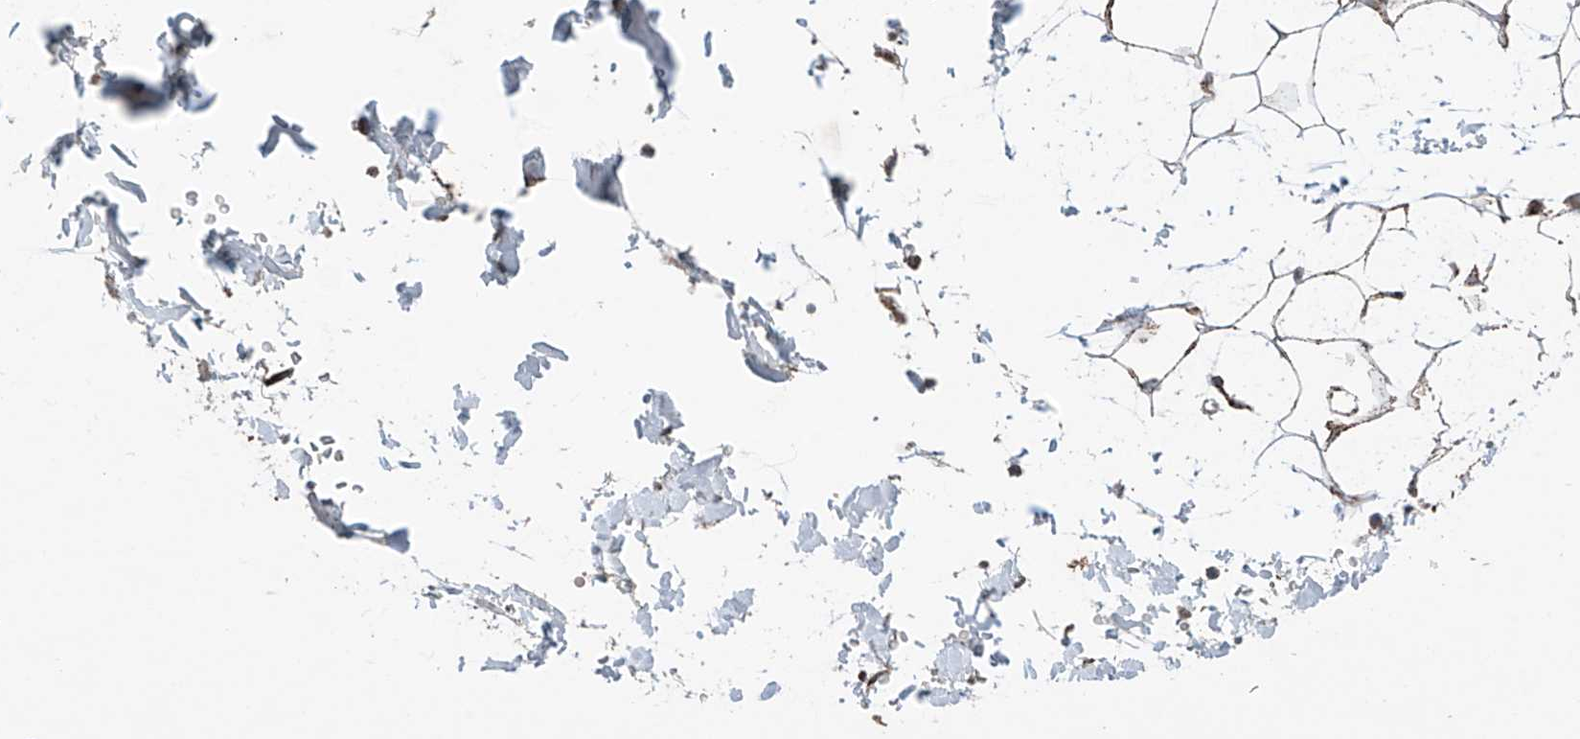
{"staining": {"intensity": "moderate", "quantity": ">75%", "location": "cytoplasmic/membranous"}, "tissue": "adipose tissue", "cell_type": "Adipocytes", "image_type": "normal", "snomed": [{"axis": "morphology", "description": "Normal tissue, NOS"}, {"axis": "topography", "description": "Soft tissue"}], "caption": "IHC (DAB (3,3'-diaminobenzidine)) staining of benign adipose tissue reveals moderate cytoplasmic/membranous protein expression in about >75% of adipocytes.", "gene": "SAMD3", "patient": {"sex": "male", "age": 72}}